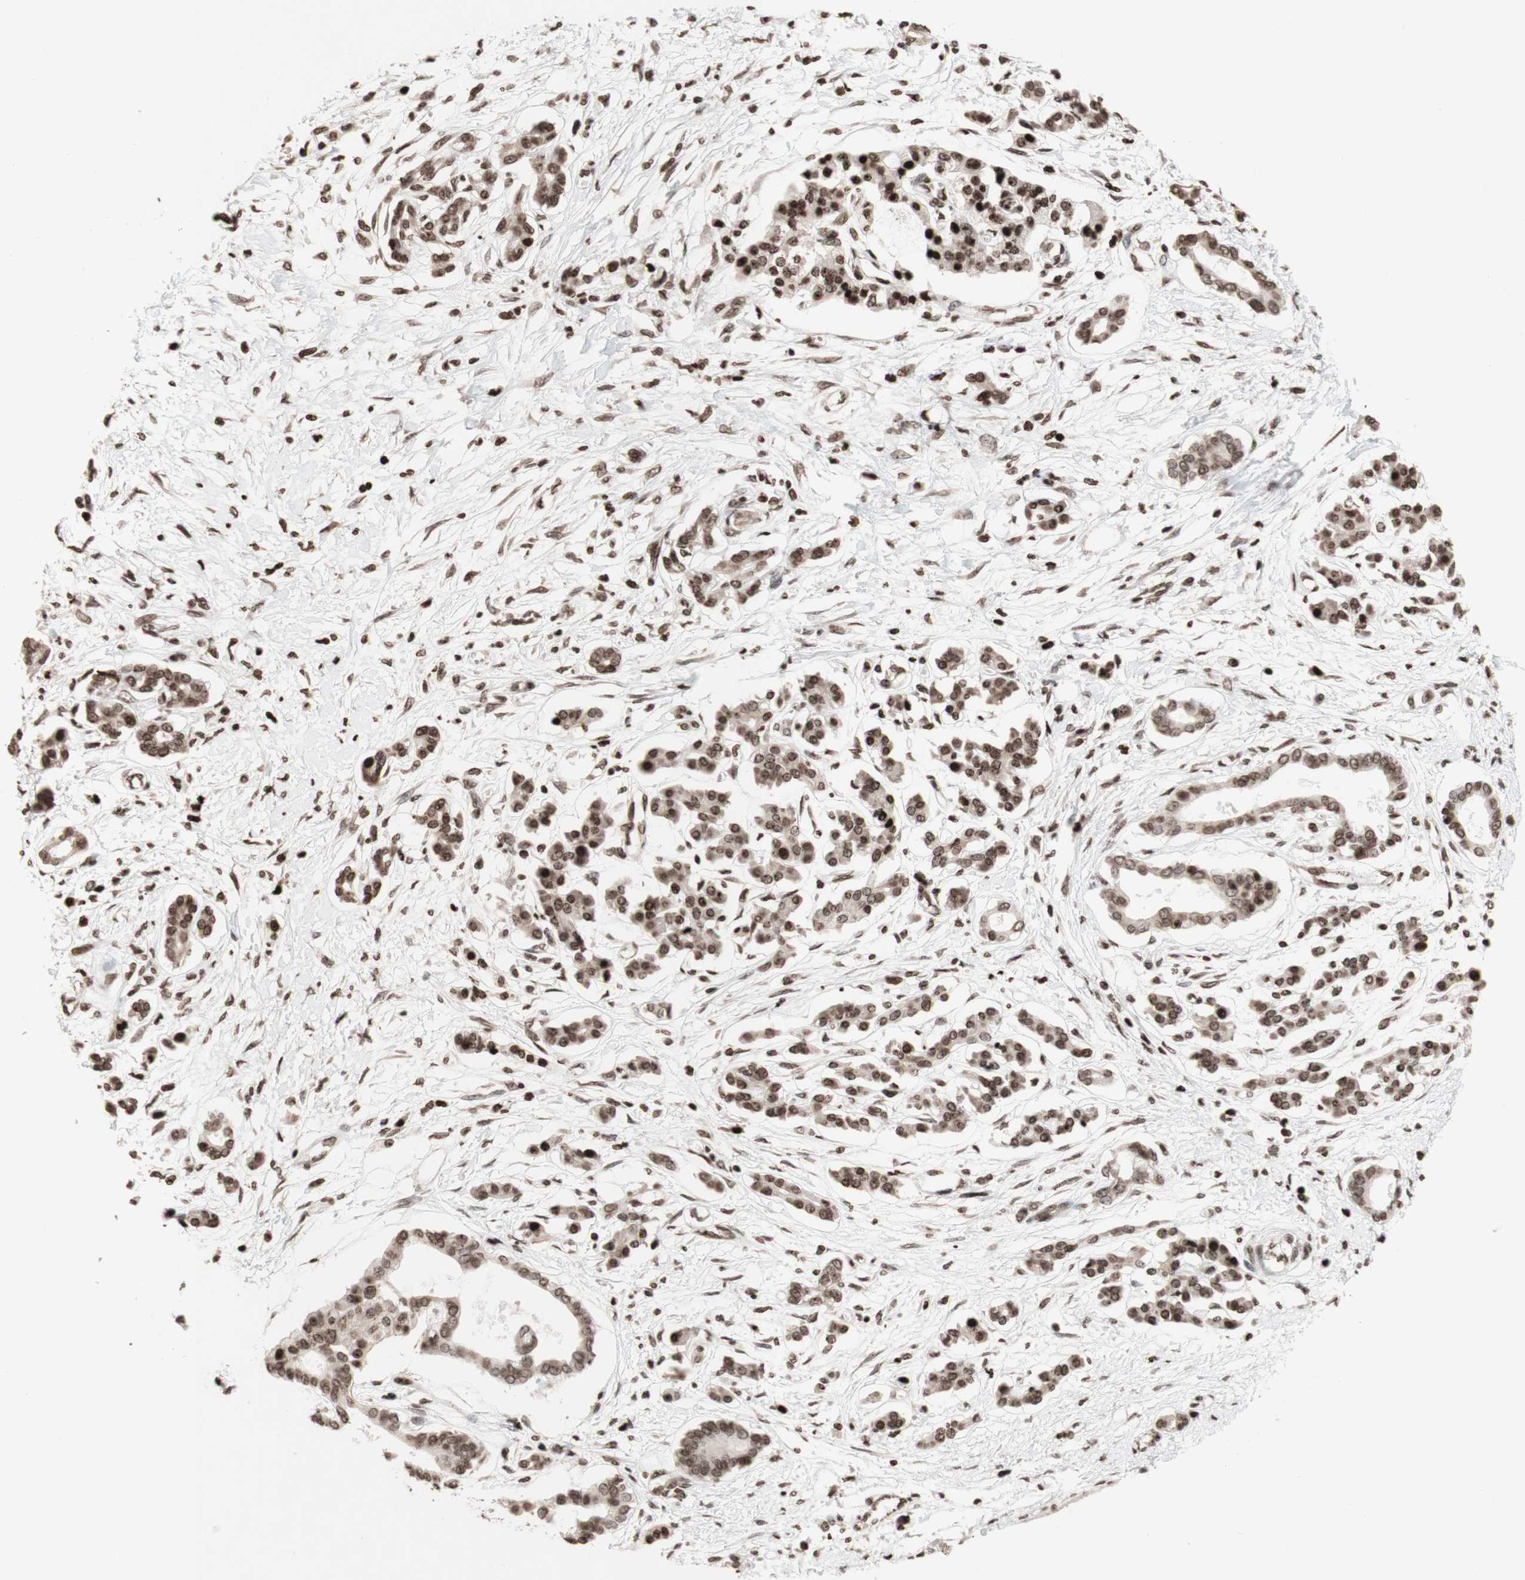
{"staining": {"intensity": "moderate", "quantity": "25%-75%", "location": "nuclear"}, "tissue": "pancreatic cancer", "cell_type": "Tumor cells", "image_type": "cancer", "snomed": [{"axis": "morphology", "description": "Adenocarcinoma, NOS"}, {"axis": "topography", "description": "Pancreas"}], "caption": "Tumor cells demonstrate medium levels of moderate nuclear positivity in about 25%-75% of cells in human pancreatic adenocarcinoma.", "gene": "NCAPD2", "patient": {"sex": "male", "age": 56}}